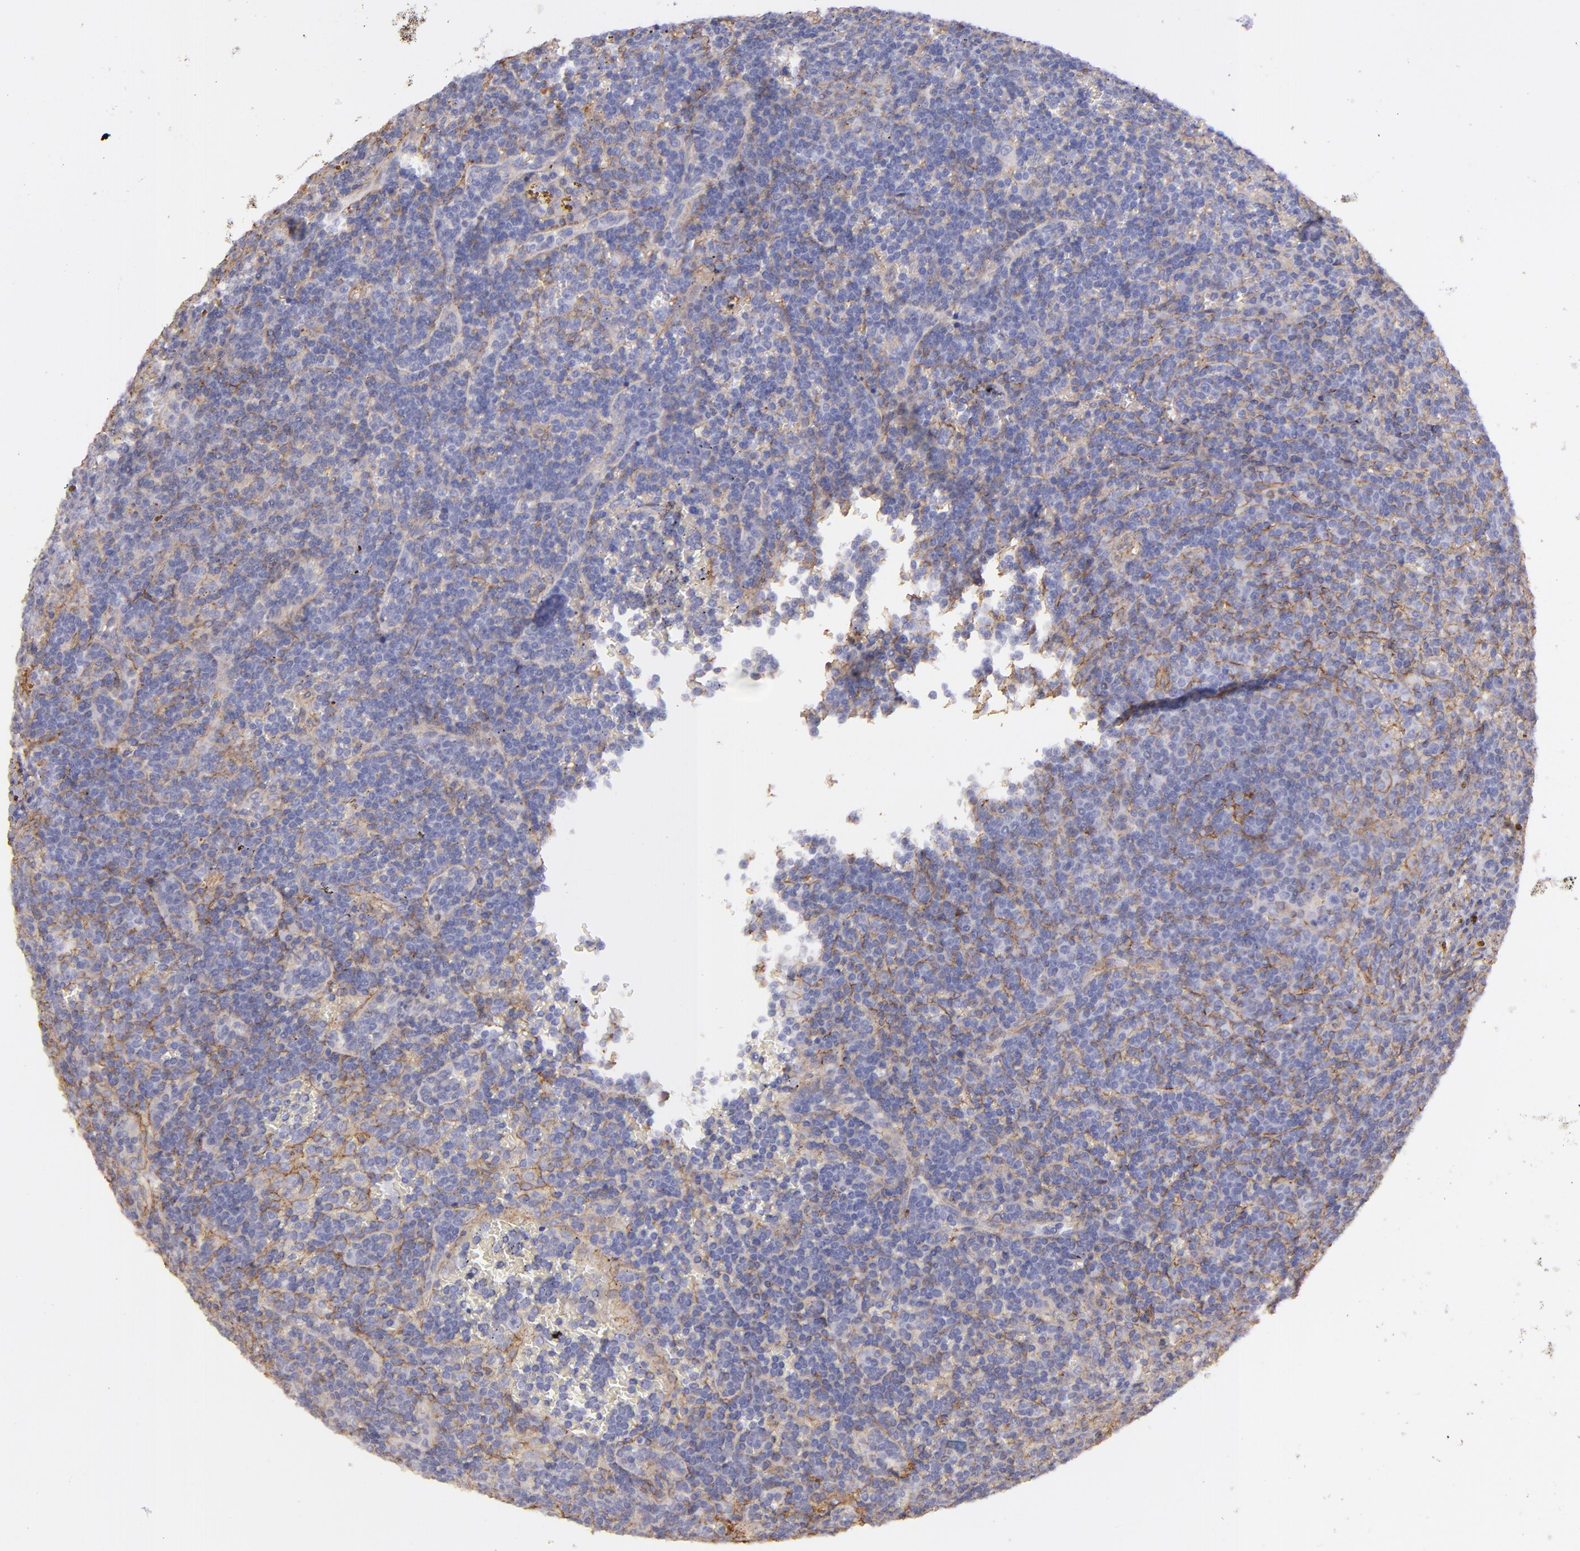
{"staining": {"intensity": "weak", "quantity": "<25%", "location": "cytoplasmic/membranous"}, "tissue": "lymphoma", "cell_type": "Tumor cells", "image_type": "cancer", "snomed": [{"axis": "morphology", "description": "Malignant lymphoma, non-Hodgkin's type, Low grade"}, {"axis": "topography", "description": "Spleen"}], "caption": "This is an immunohistochemistry (IHC) micrograph of malignant lymphoma, non-Hodgkin's type (low-grade). There is no positivity in tumor cells.", "gene": "CD151", "patient": {"sex": "male", "age": 80}}